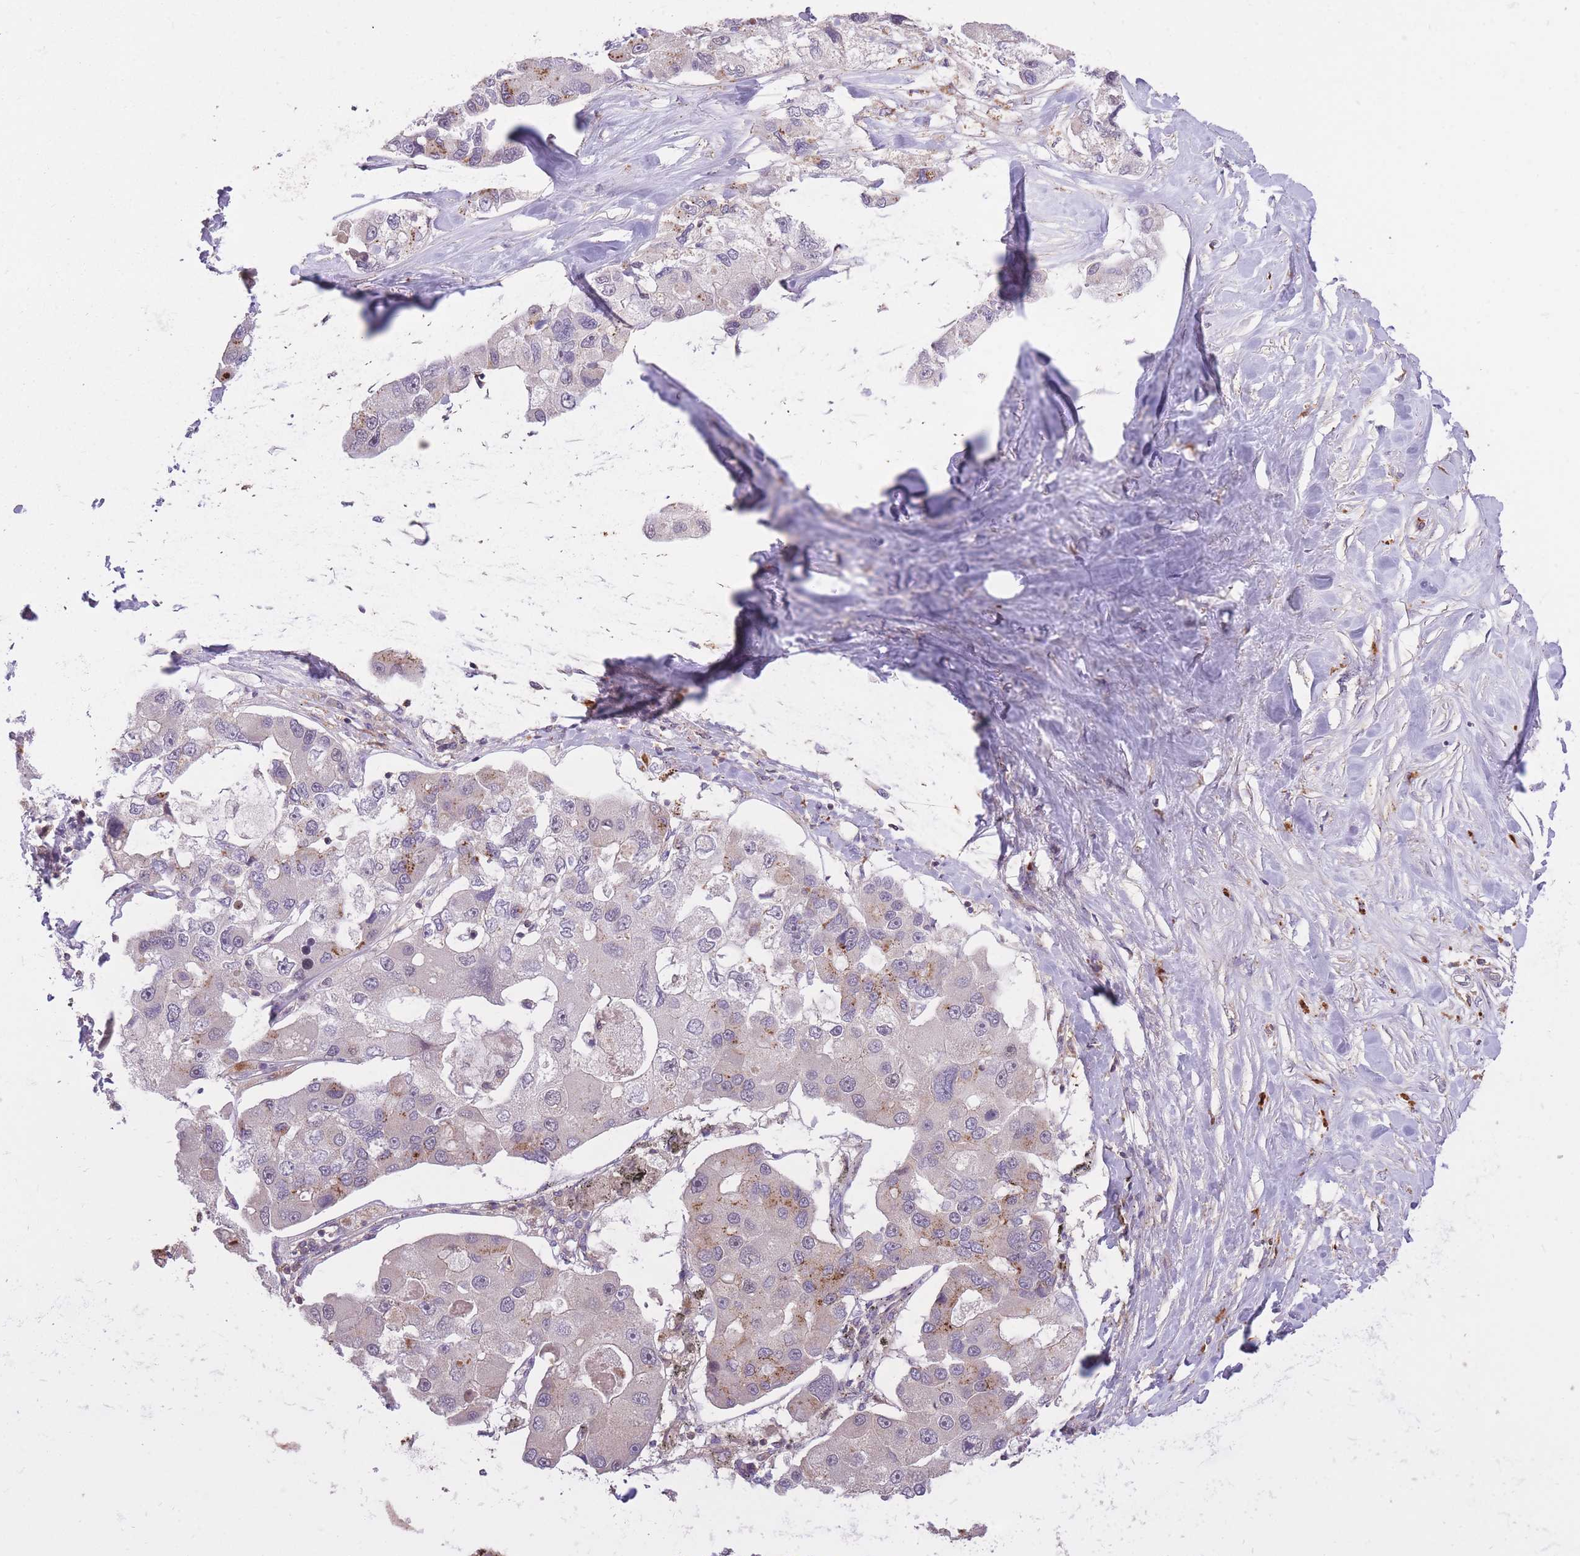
{"staining": {"intensity": "moderate", "quantity": "<25%", "location": "cytoplasmic/membranous"}, "tissue": "lung cancer", "cell_type": "Tumor cells", "image_type": "cancer", "snomed": [{"axis": "morphology", "description": "Adenocarcinoma, NOS"}, {"axis": "topography", "description": "Lung"}], "caption": "This micrograph exhibits lung cancer (adenocarcinoma) stained with IHC to label a protein in brown. The cytoplasmic/membranous of tumor cells show moderate positivity for the protein. Nuclei are counter-stained blue.", "gene": "POLR3F", "patient": {"sex": "female", "age": 54}}